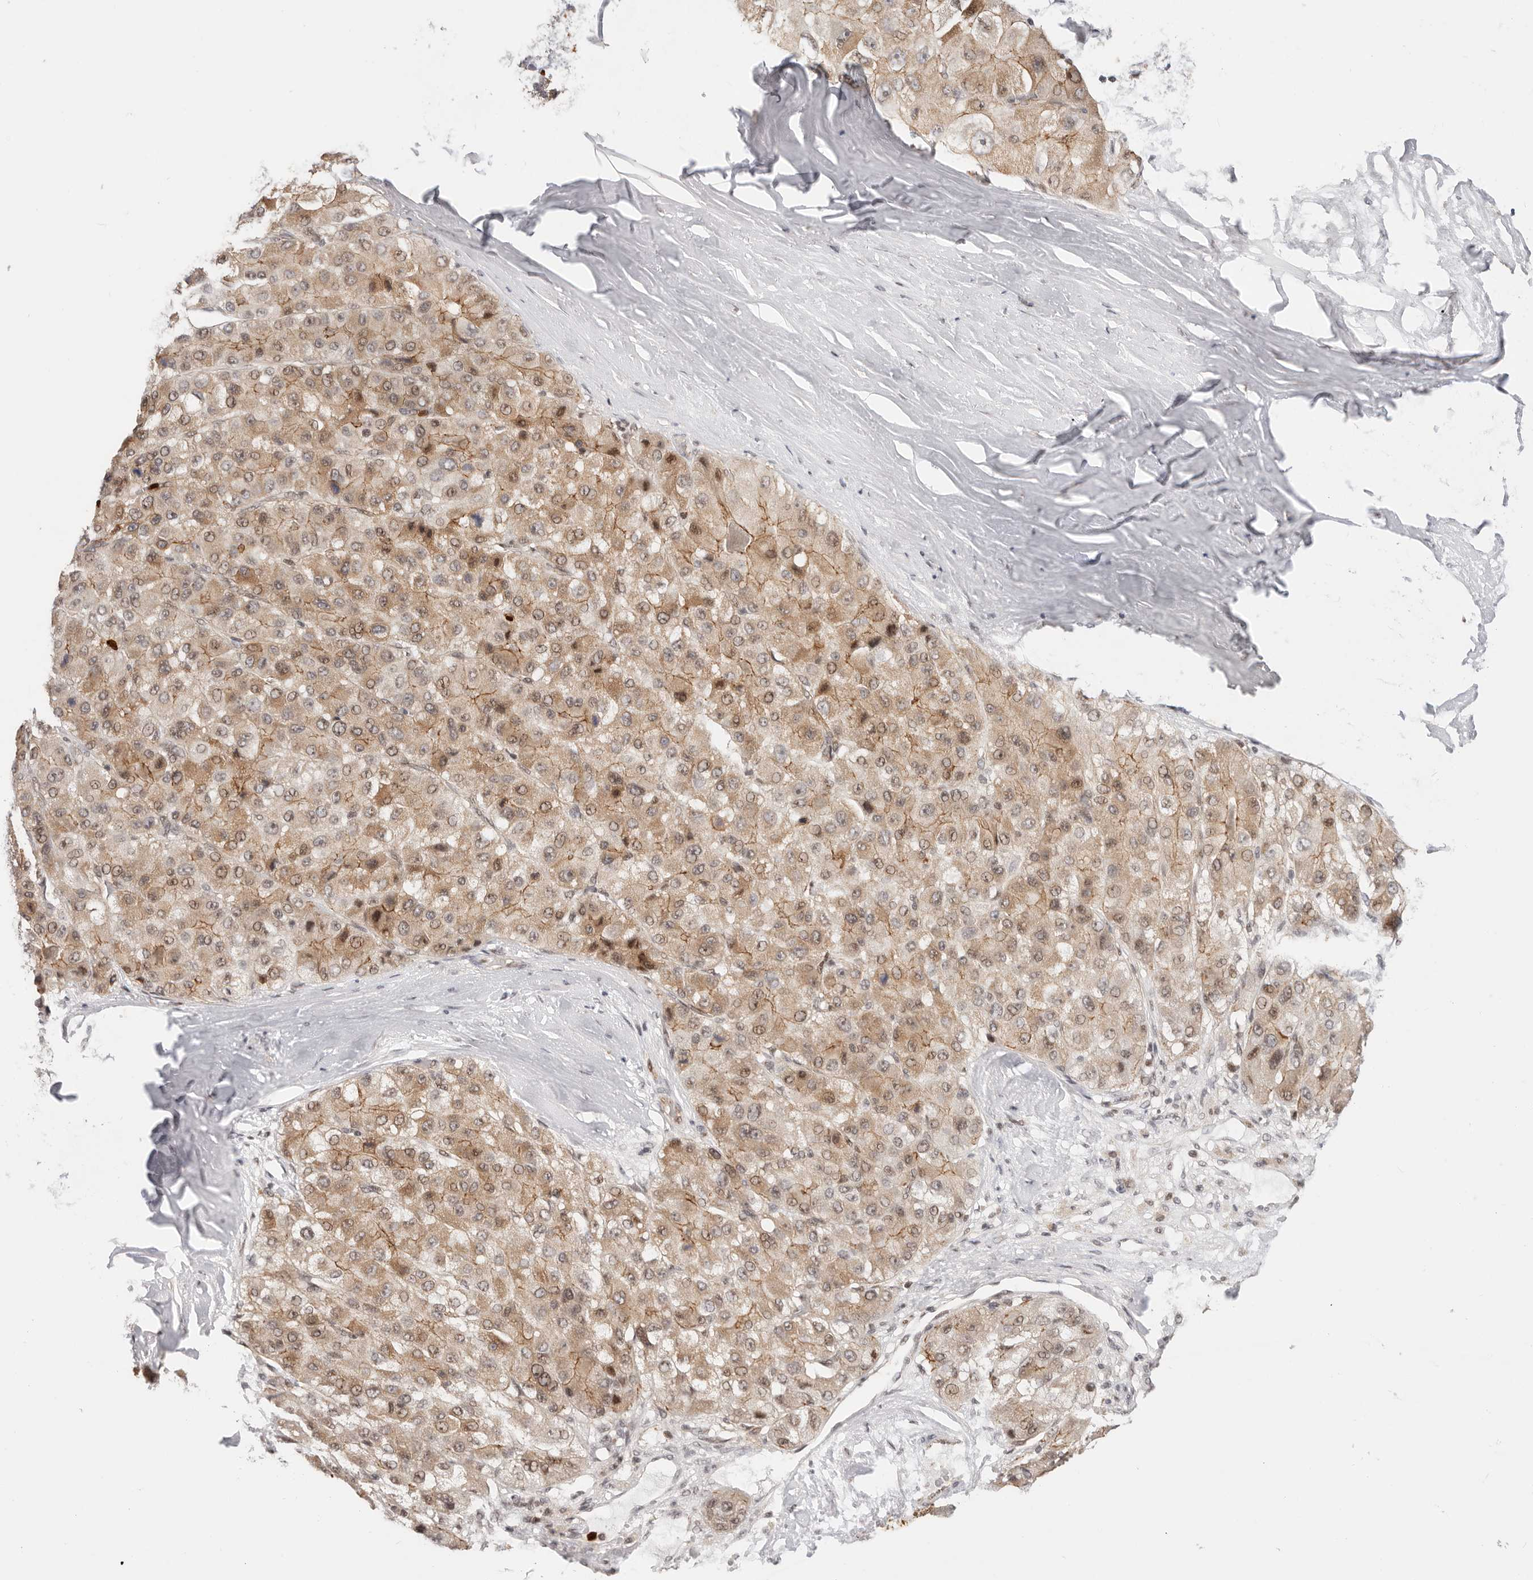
{"staining": {"intensity": "moderate", "quantity": ">75%", "location": "cytoplasmic/membranous"}, "tissue": "liver cancer", "cell_type": "Tumor cells", "image_type": "cancer", "snomed": [{"axis": "morphology", "description": "Carcinoma, Hepatocellular, NOS"}, {"axis": "topography", "description": "Liver"}], "caption": "Human hepatocellular carcinoma (liver) stained with a protein marker demonstrates moderate staining in tumor cells.", "gene": "AFDN", "patient": {"sex": "male", "age": 80}}